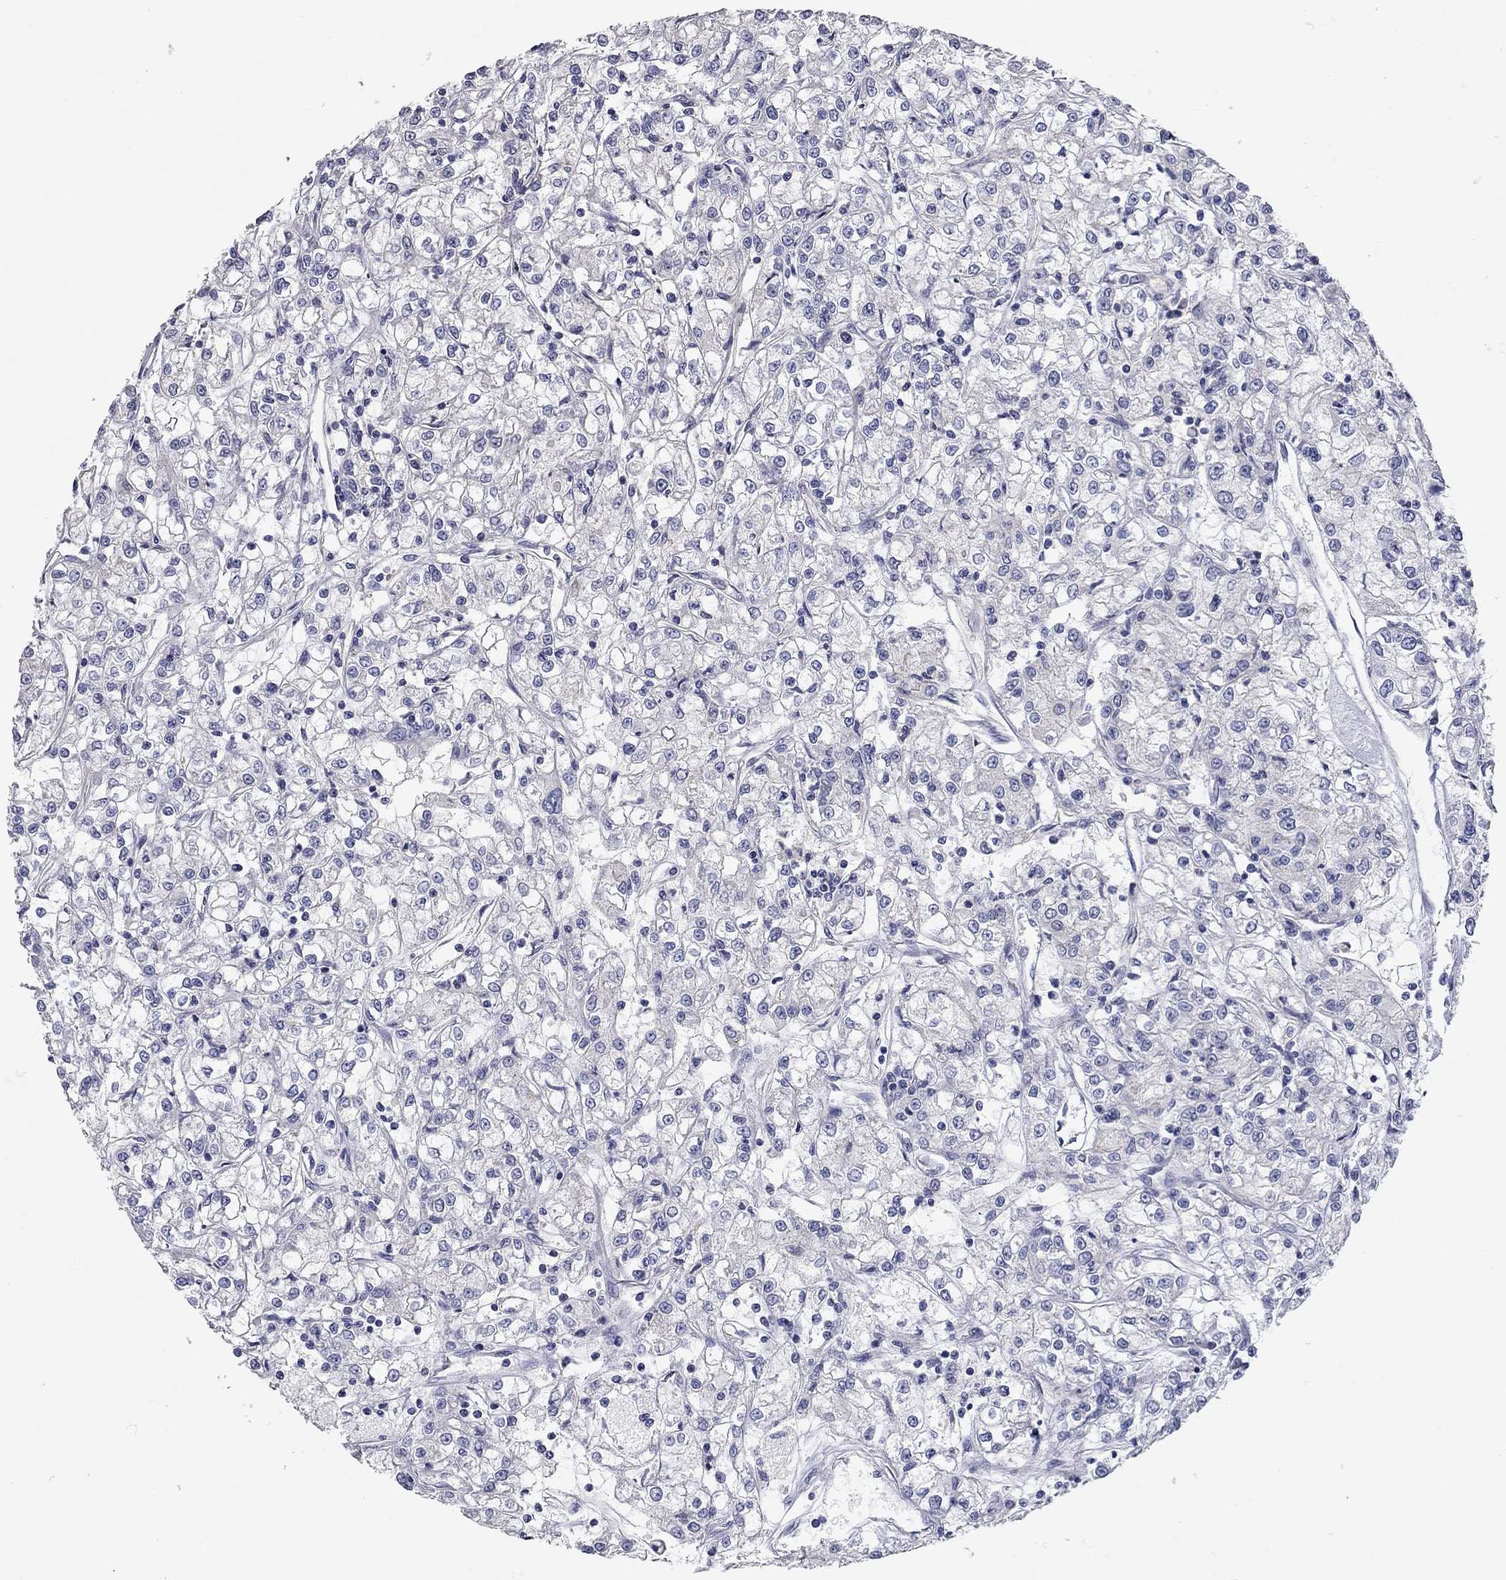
{"staining": {"intensity": "negative", "quantity": "none", "location": "none"}, "tissue": "renal cancer", "cell_type": "Tumor cells", "image_type": "cancer", "snomed": [{"axis": "morphology", "description": "Adenocarcinoma, NOS"}, {"axis": "topography", "description": "Kidney"}], "caption": "Immunohistochemistry of renal cancer (adenocarcinoma) reveals no positivity in tumor cells.", "gene": "C10orf90", "patient": {"sex": "female", "age": 59}}